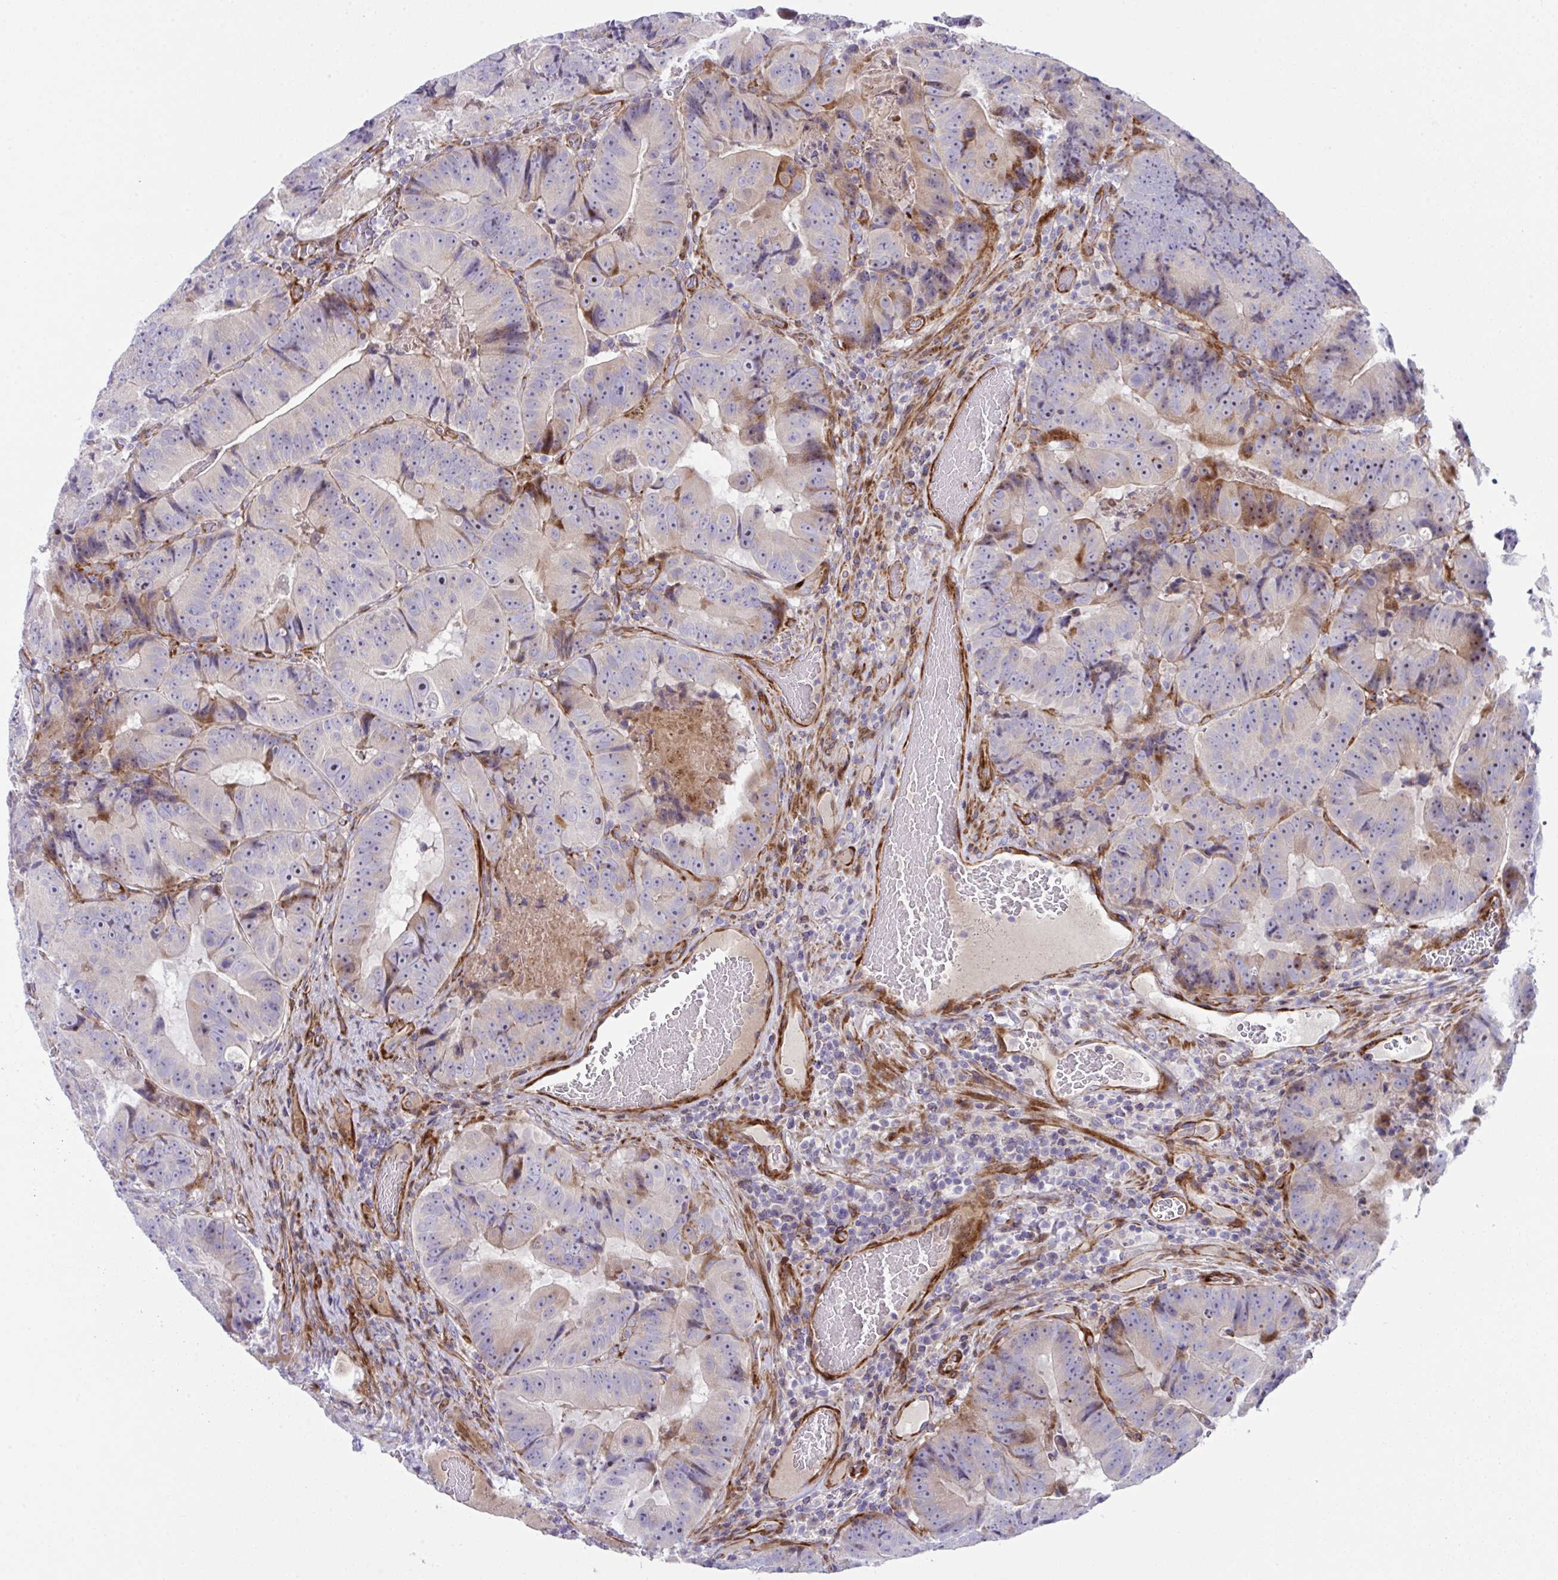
{"staining": {"intensity": "moderate", "quantity": "<25%", "location": "cytoplasmic/membranous,nuclear"}, "tissue": "colorectal cancer", "cell_type": "Tumor cells", "image_type": "cancer", "snomed": [{"axis": "morphology", "description": "Adenocarcinoma, NOS"}, {"axis": "topography", "description": "Colon"}], "caption": "Protein staining exhibits moderate cytoplasmic/membranous and nuclear positivity in approximately <25% of tumor cells in colorectal cancer.", "gene": "ZNF713", "patient": {"sex": "female", "age": 86}}